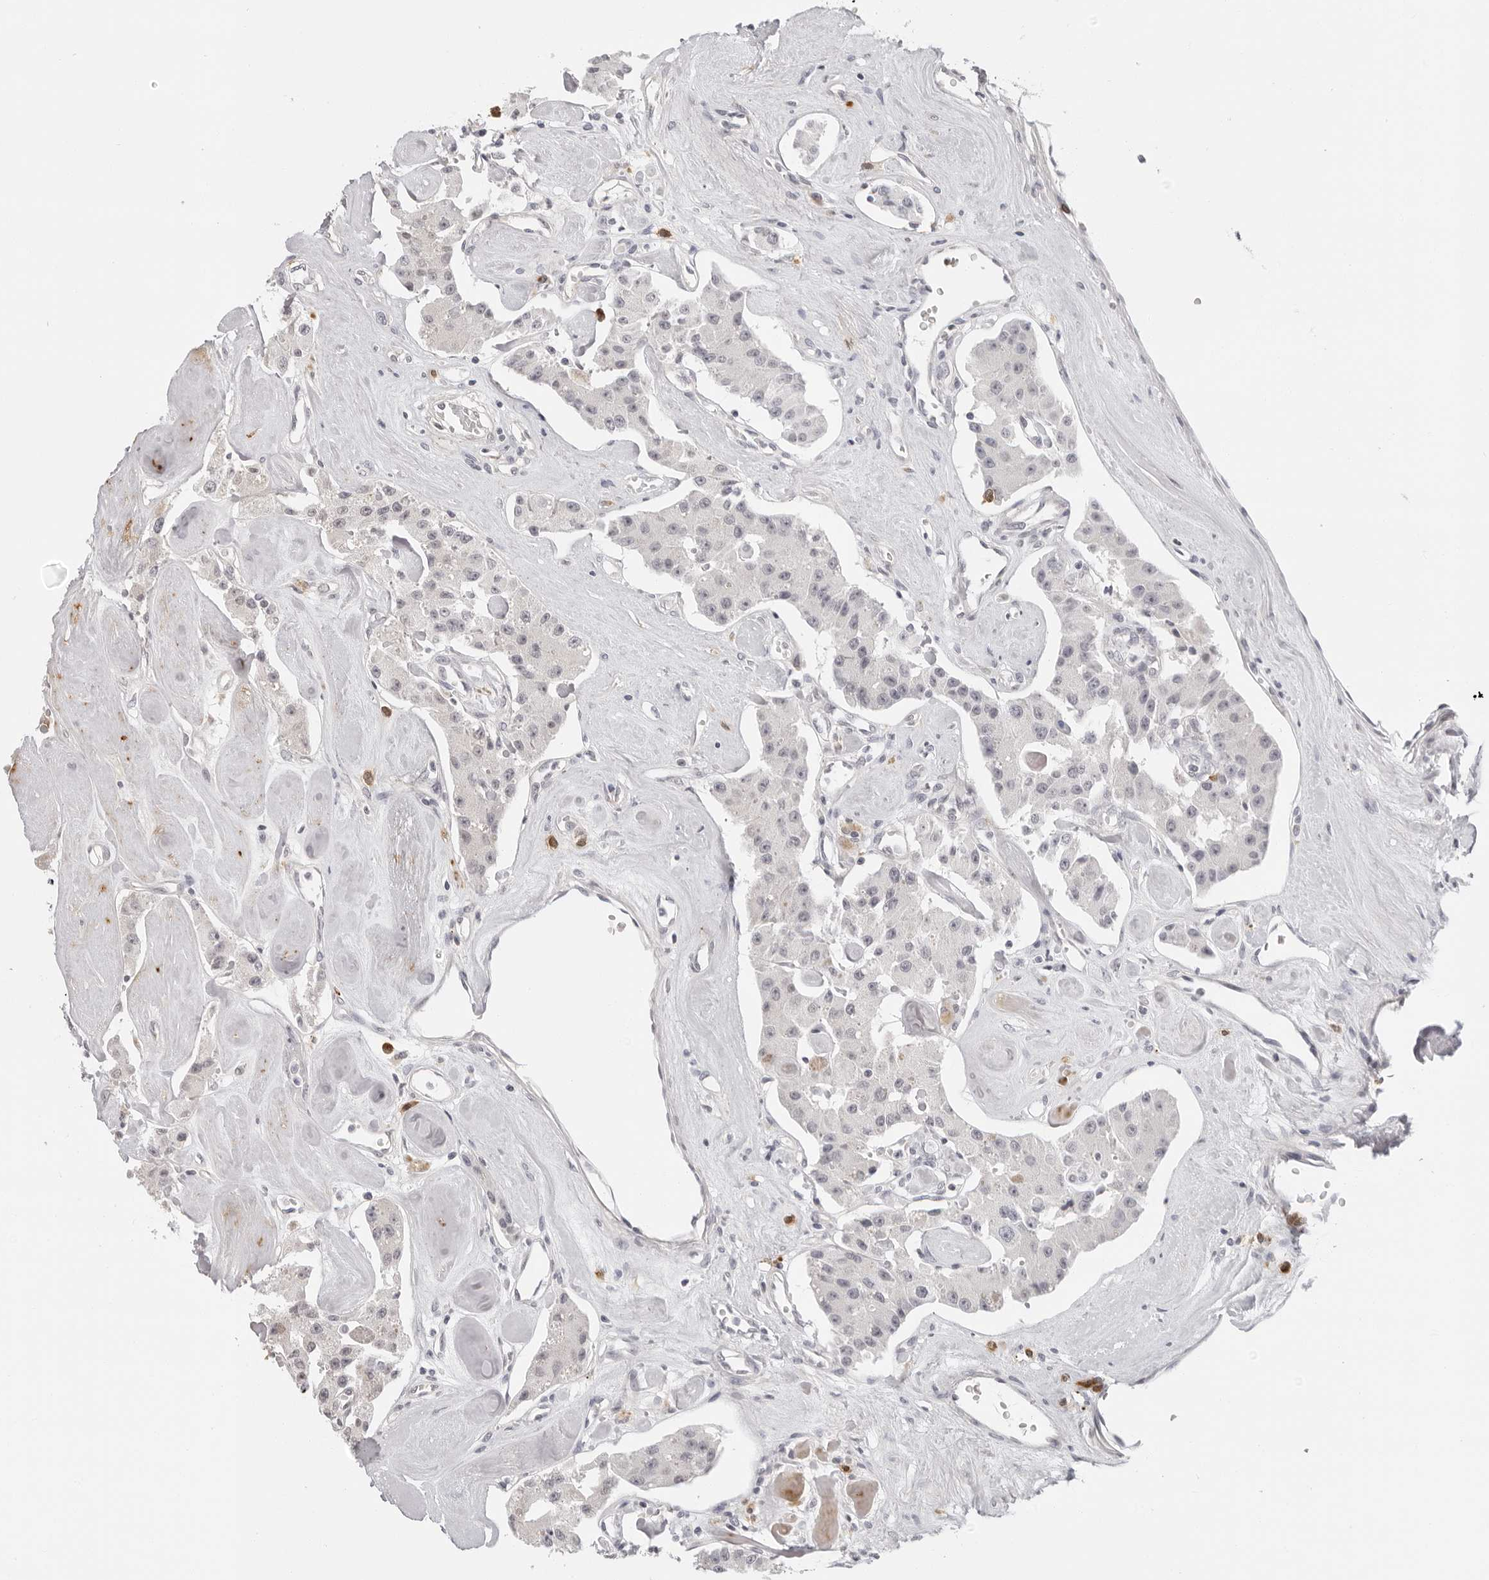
{"staining": {"intensity": "negative", "quantity": "none", "location": "none"}, "tissue": "carcinoid", "cell_type": "Tumor cells", "image_type": "cancer", "snomed": [{"axis": "morphology", "description": "Carcinoid, malignant, NOS"}, {"axis": "topography", "description": "Pancreas"}], "caption": "Immunohistochemistry image of neoplastic tissue: human carcinoid stained with DAB (3,3'-diaminobenzidine) demonstrates no significant protein positivity in tumor cells.", "gene": "STRADB", "patient": {"sex": "male", "age": 41}}